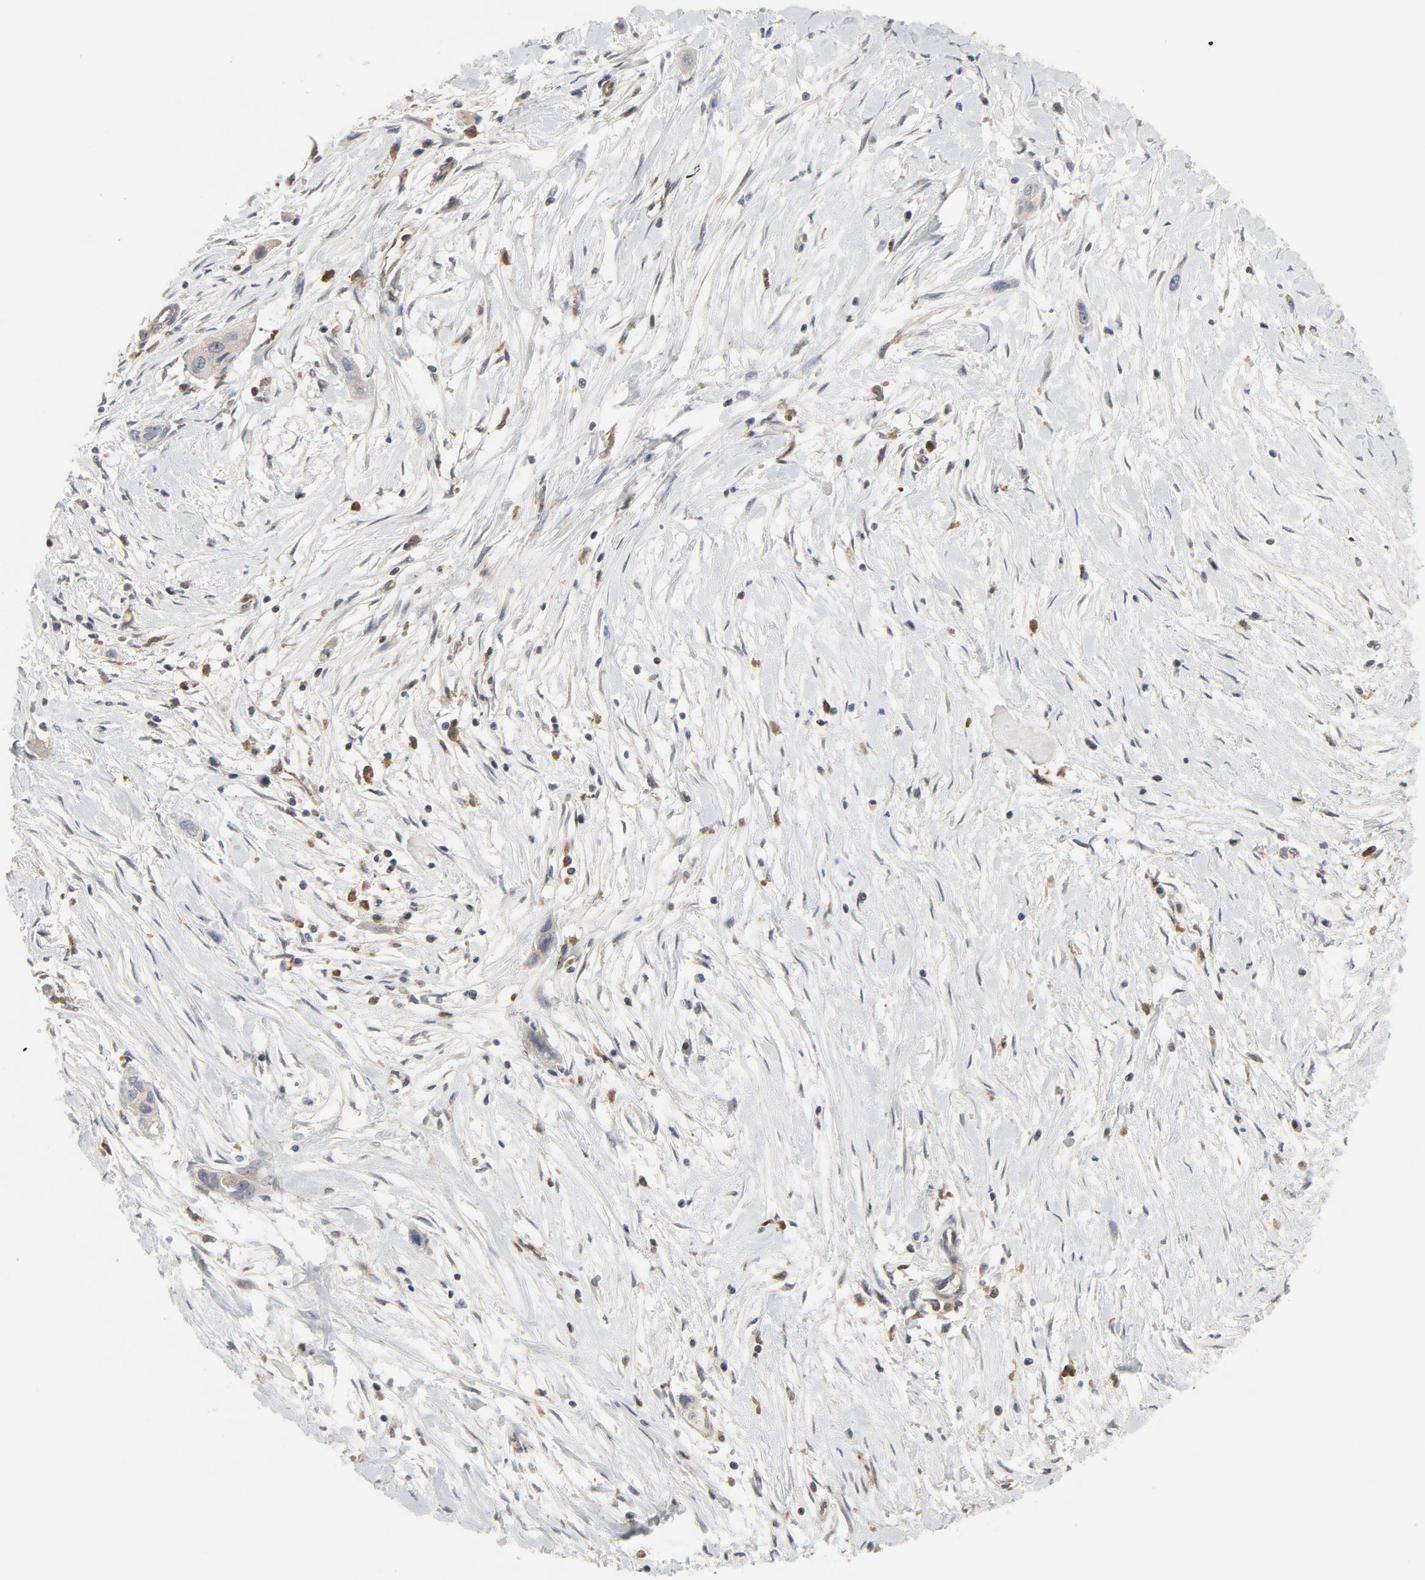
{"staining": {"intensity": "moderate", "quantity": ">75%", "location": "cytoplasmic/membranous"}, "tissue": "pancreatic cancer", "cell_type": "Tumor cells", "image_type": "cancer", "snomed": [{"axis": "morphology", "description": "Adenocarcinoma, NOS"}, {"axis": "topography", "description": "Pancreas"}], "caption": "Protein staining by IHC demonstrates moderate cytoplasmic/membranous expression in about >75% of tumor cells in adenocarcinoma (pancreatic).", "gene": "RAPGEF4", "patient": {"sex": "female", "age": 60}}